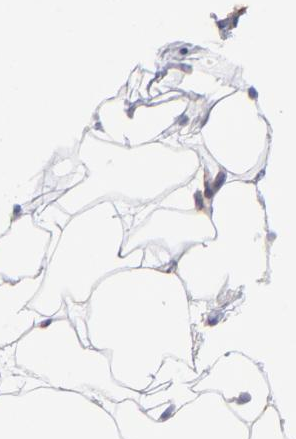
{"staining": {"intensity": "negative", "quantity": "none", "location": "none"}, "tissue": "adipose tissue", "cell_type": "Adipocytes", "image_type": "normal", "snomed": [{"axis": "morphology", "description": "Normal tissue, NOS"}, {"axis": "topography", "description": "Breast"}], "caption": "There is no significant staining in adipocytes of adipose tissue. Brightfield microscopy of IHC stained with DAB (3,3'-diaminobenzidine) (brown) and hematoxylin (blue), captured at high magnification.", "gene": "RPLP0", "patient": {"sex": "female", "age": 22}}